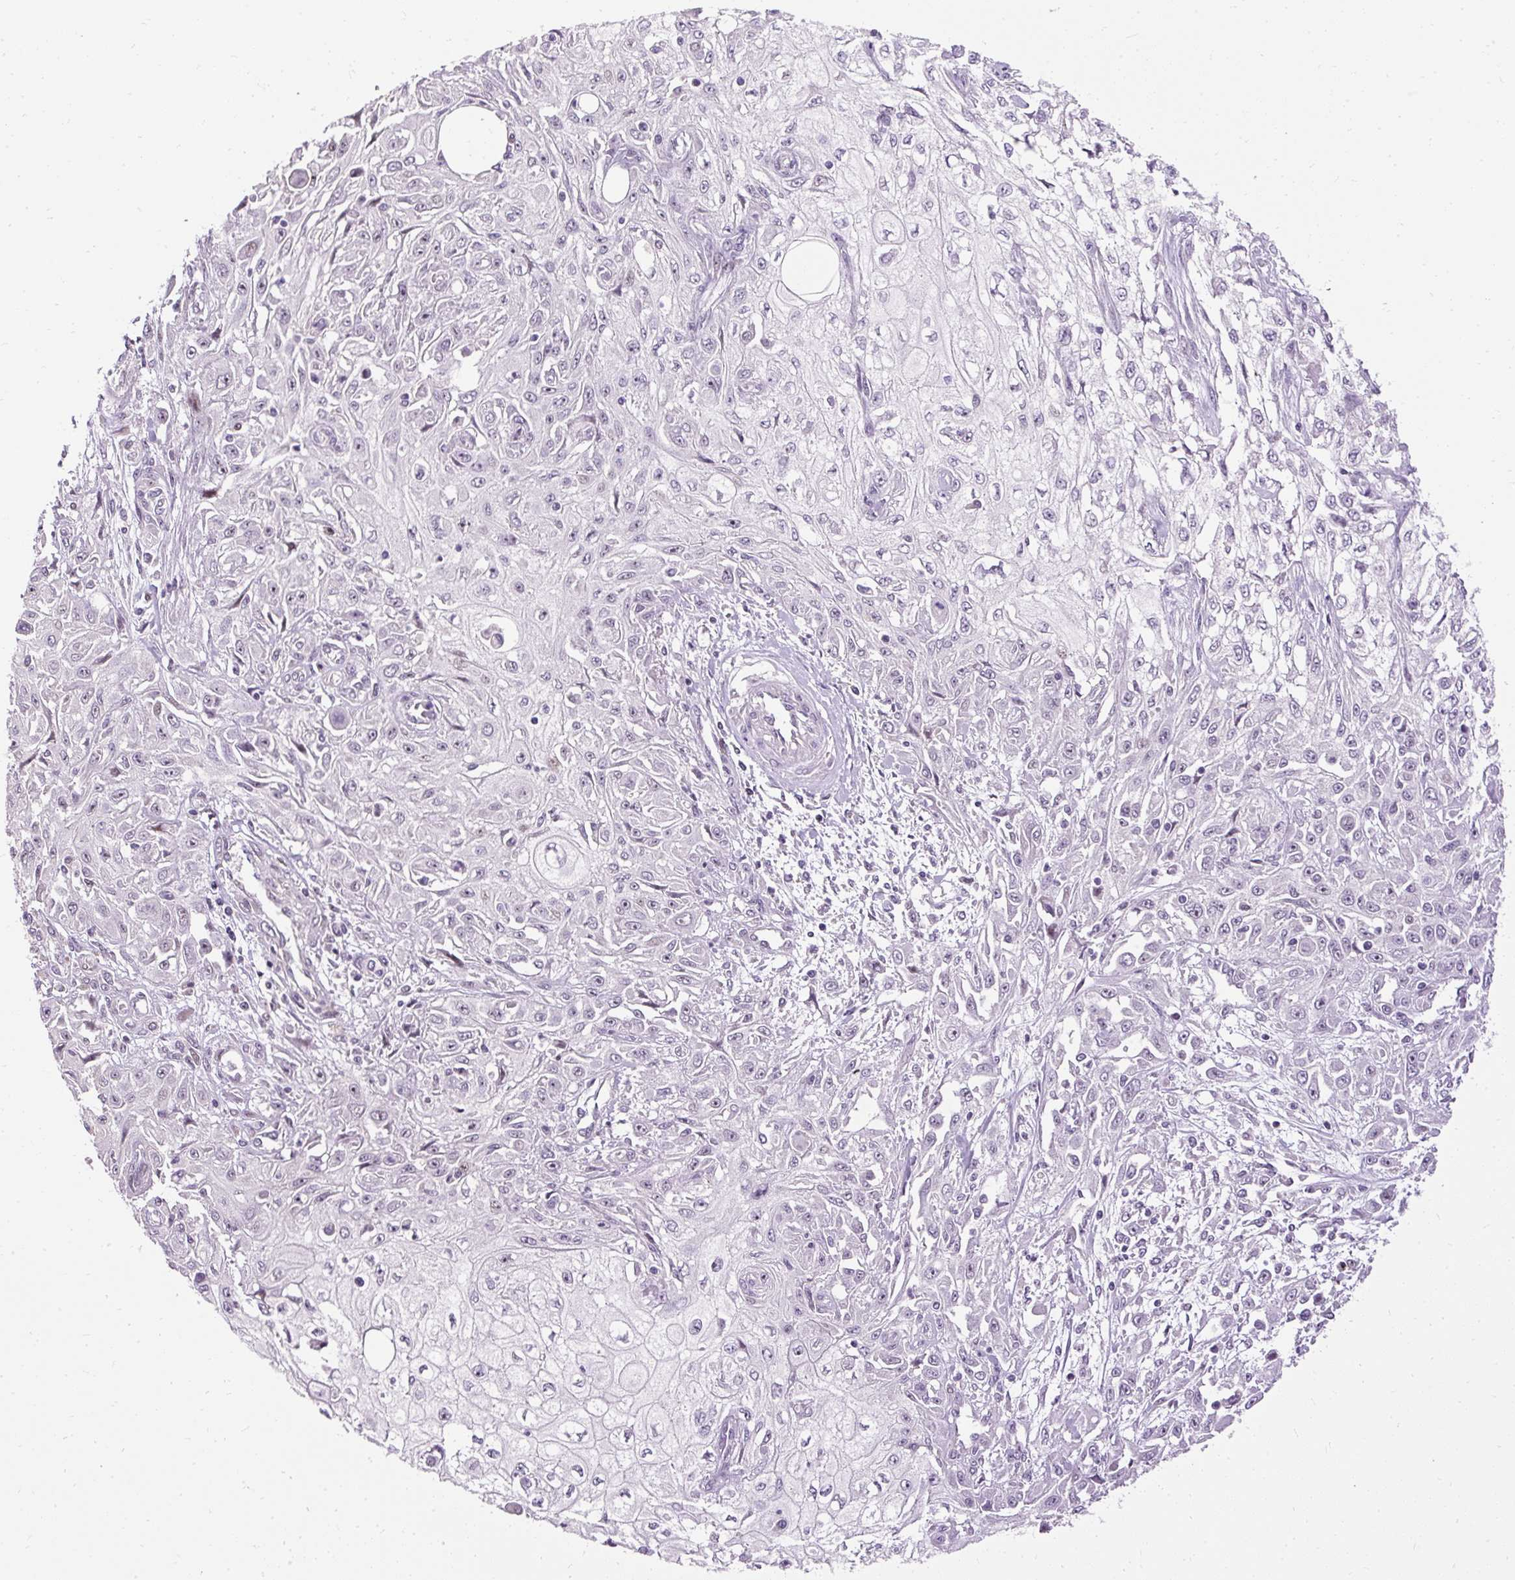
{"staining": {"intensity": "negative", "quantity": "none", "location": "none"}, "tissue": "skin cancer", "cell_type": "Tumor cells", "image_type": "cancer", "snomed": [{"axis": "morphology", "description": "Squamous cell carcinoma, NOS"}, {"axis": "morphology", "description": "Squamous cell carcinoma, metastatic, NOS"}, {"axis": "topography", "description": "Skin"}, {"axis": "topography", "description": "Lymph node"}], "caption": "Immunohistochemical staining of human skin squamous cell carcinoma displays no significant expression in tumor cells.", "gene": "ARHGEF18", "patient": {"sex": "male", "age": 75}}